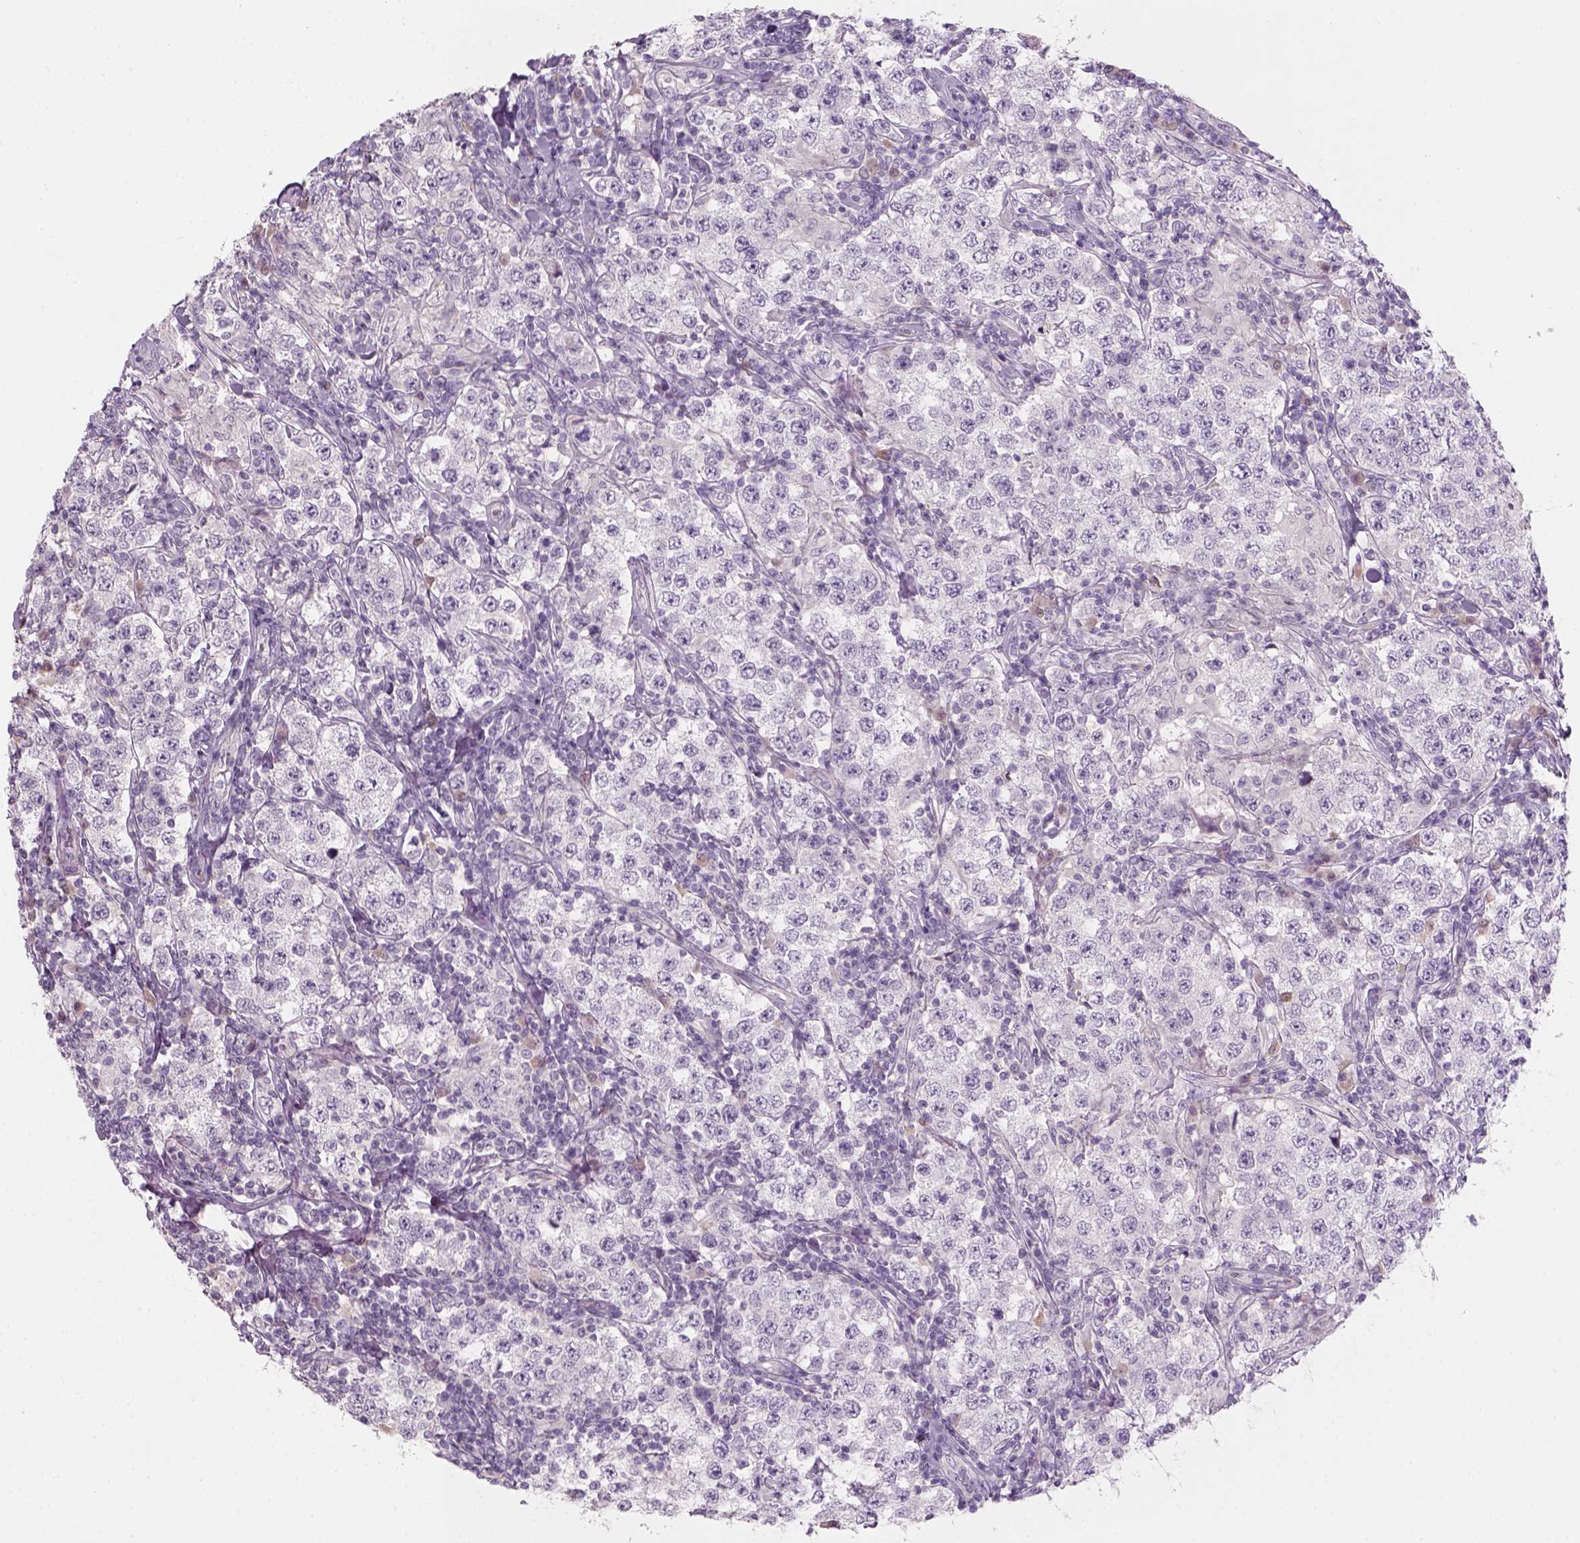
{"staining": {"intensity": "negative", "quantity": "none", "location": "none"}, "tissue": "testis cancer", "cell_type": "Tumor cells", "image_type": "cancer", "snomed": [{"axis": "morphology", "description": "Seminoma, NOS"}, {"axis": "morphology", "description": "Carcinoma, Embryonal, NOS"}, {"axis": "topography", "description": "Testis"}], "caption": "Tumor cells show no significant staining in embryonal carcinoma (testis).", "gene": "KRT25", "patient": {"sex": "male", "age": 41}}